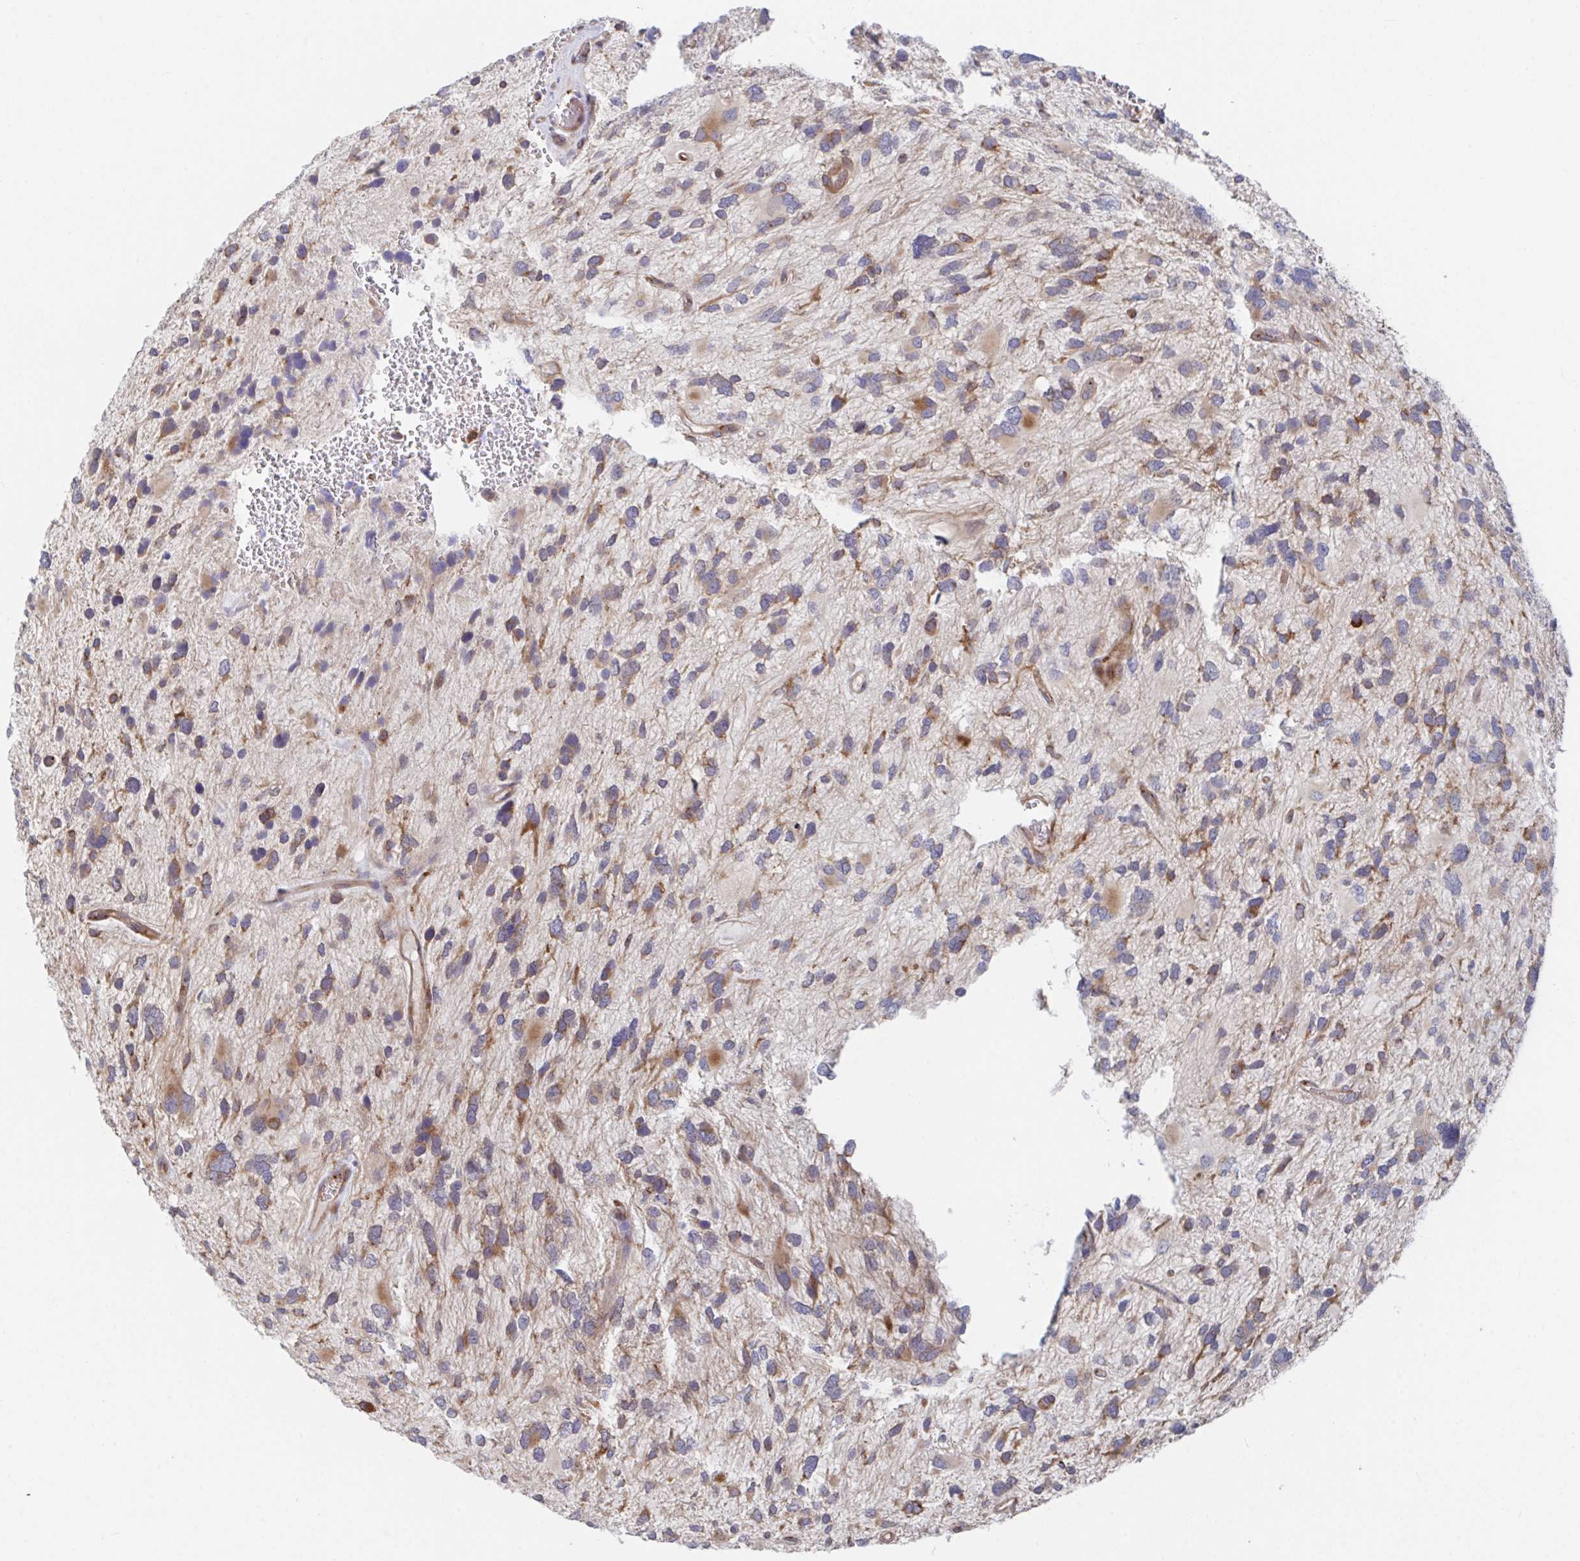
{"staining": {"intensity": "moderate", "quantity": ">75%", "location": "cytoplasmic/membranous"}, "tissue": "glioma", "cell_type": "Tumor cells", "image_type": "cancer", "snomed": [{"axis": "morphology", "description": "Glioma, malignant, High grade"}, {"axis": "topography", "description": "Brain"}], "caption": "Protein expression analysis of malignant glioma (high-grade) exhibits moderate cytoplasmic/membranous expression in about >75% of tumor cells.", "gene": "FJX1", "patient": {"sex": "female", "age": 11}}